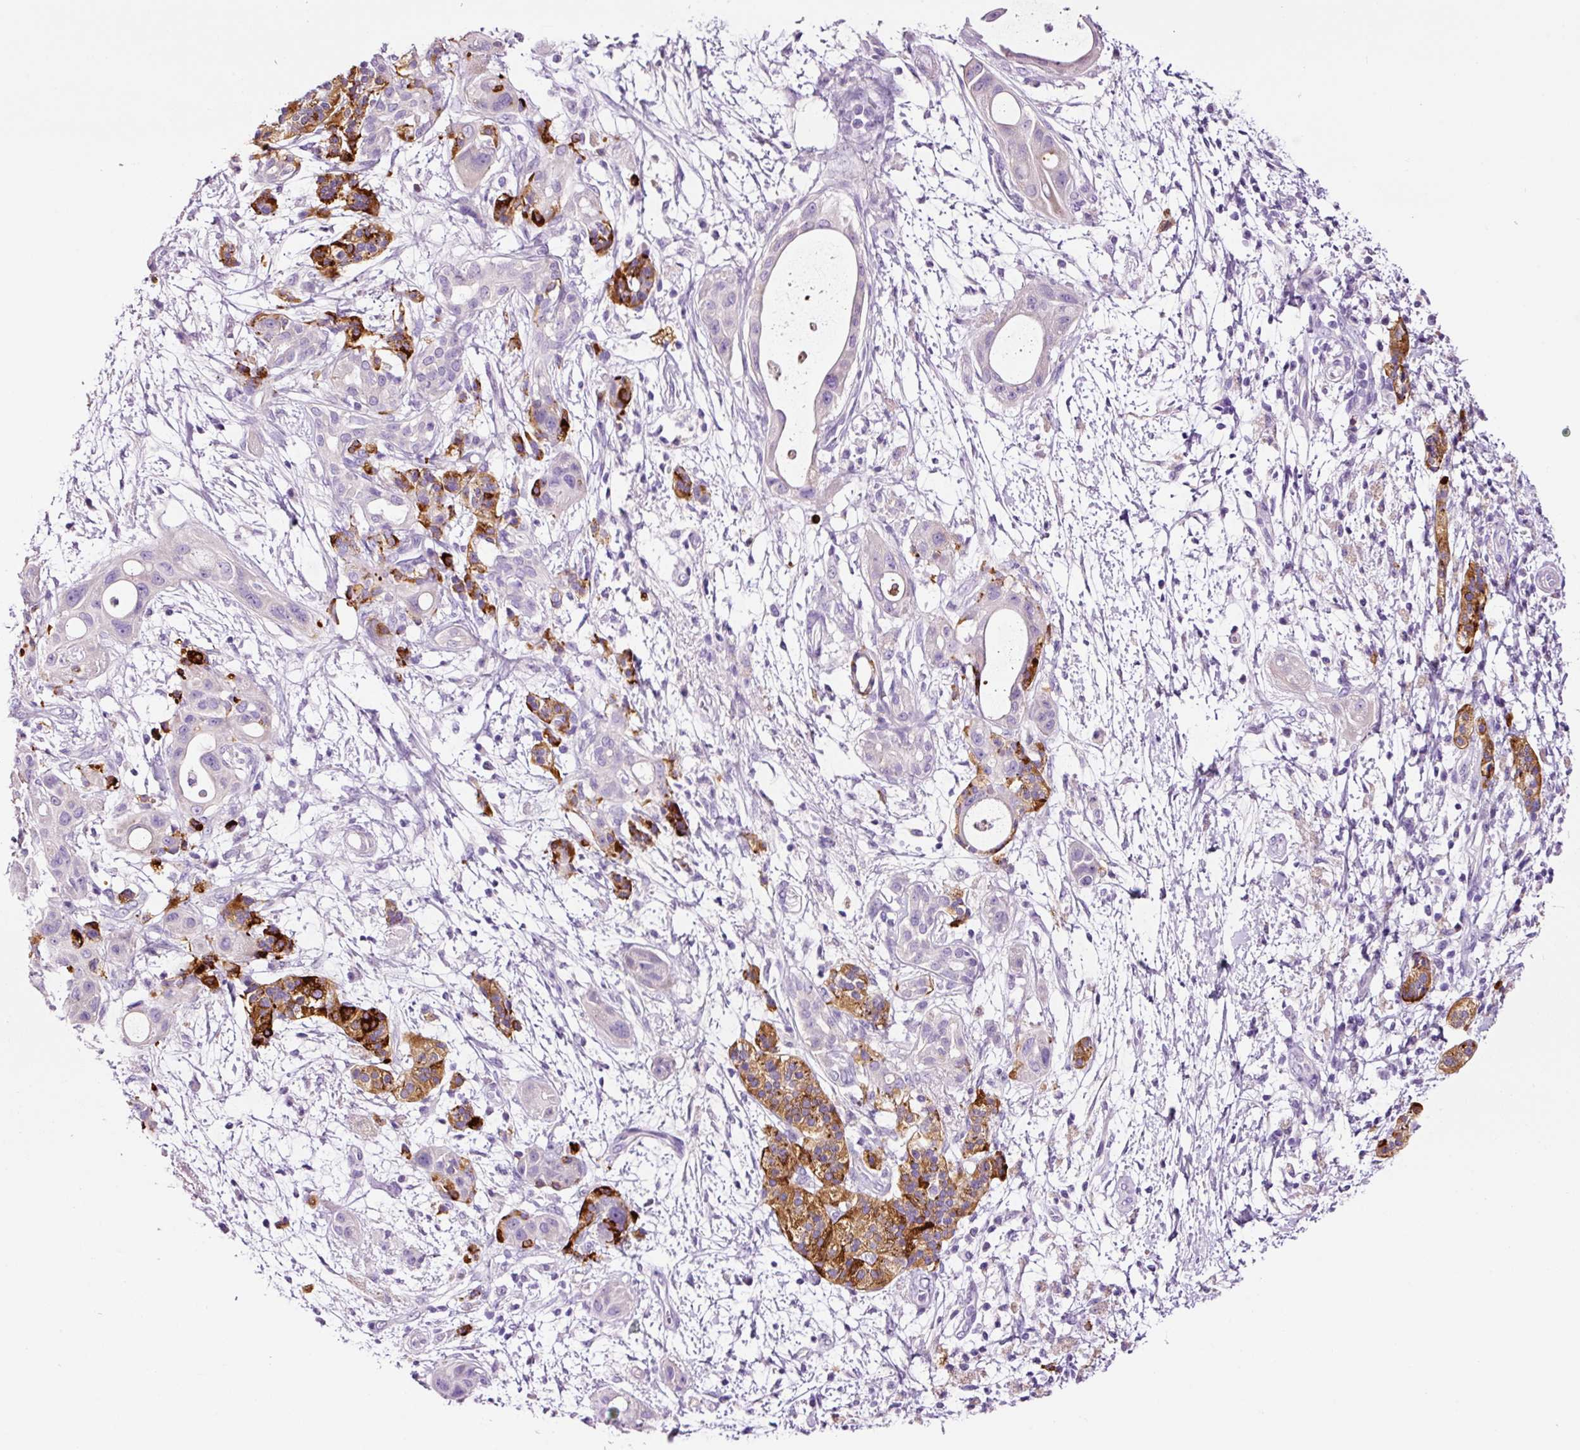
{"staining": {"intensity": "negative", "quantity": "none", "location": "none"}, "tissue": "pancreatic cancer", "cell_type": "Tumor cells", "image_type": "cancer", "snomed": [{"axis": "morphology", "description": "Adenocarcinoma, NOS"}, {"axis": "topography", "description": "Pancreas"}], "caption": "A high-resolution histopathology image shows IHC staining of pancreatic cancer (adenocarcinoma), which displays no significant expression in tumor cells. (Immunohistochemistry (ihc), brightfield microscopy, high magnification).", "gene": "PAM", "patient": {"sex": "male", "age": 68}}